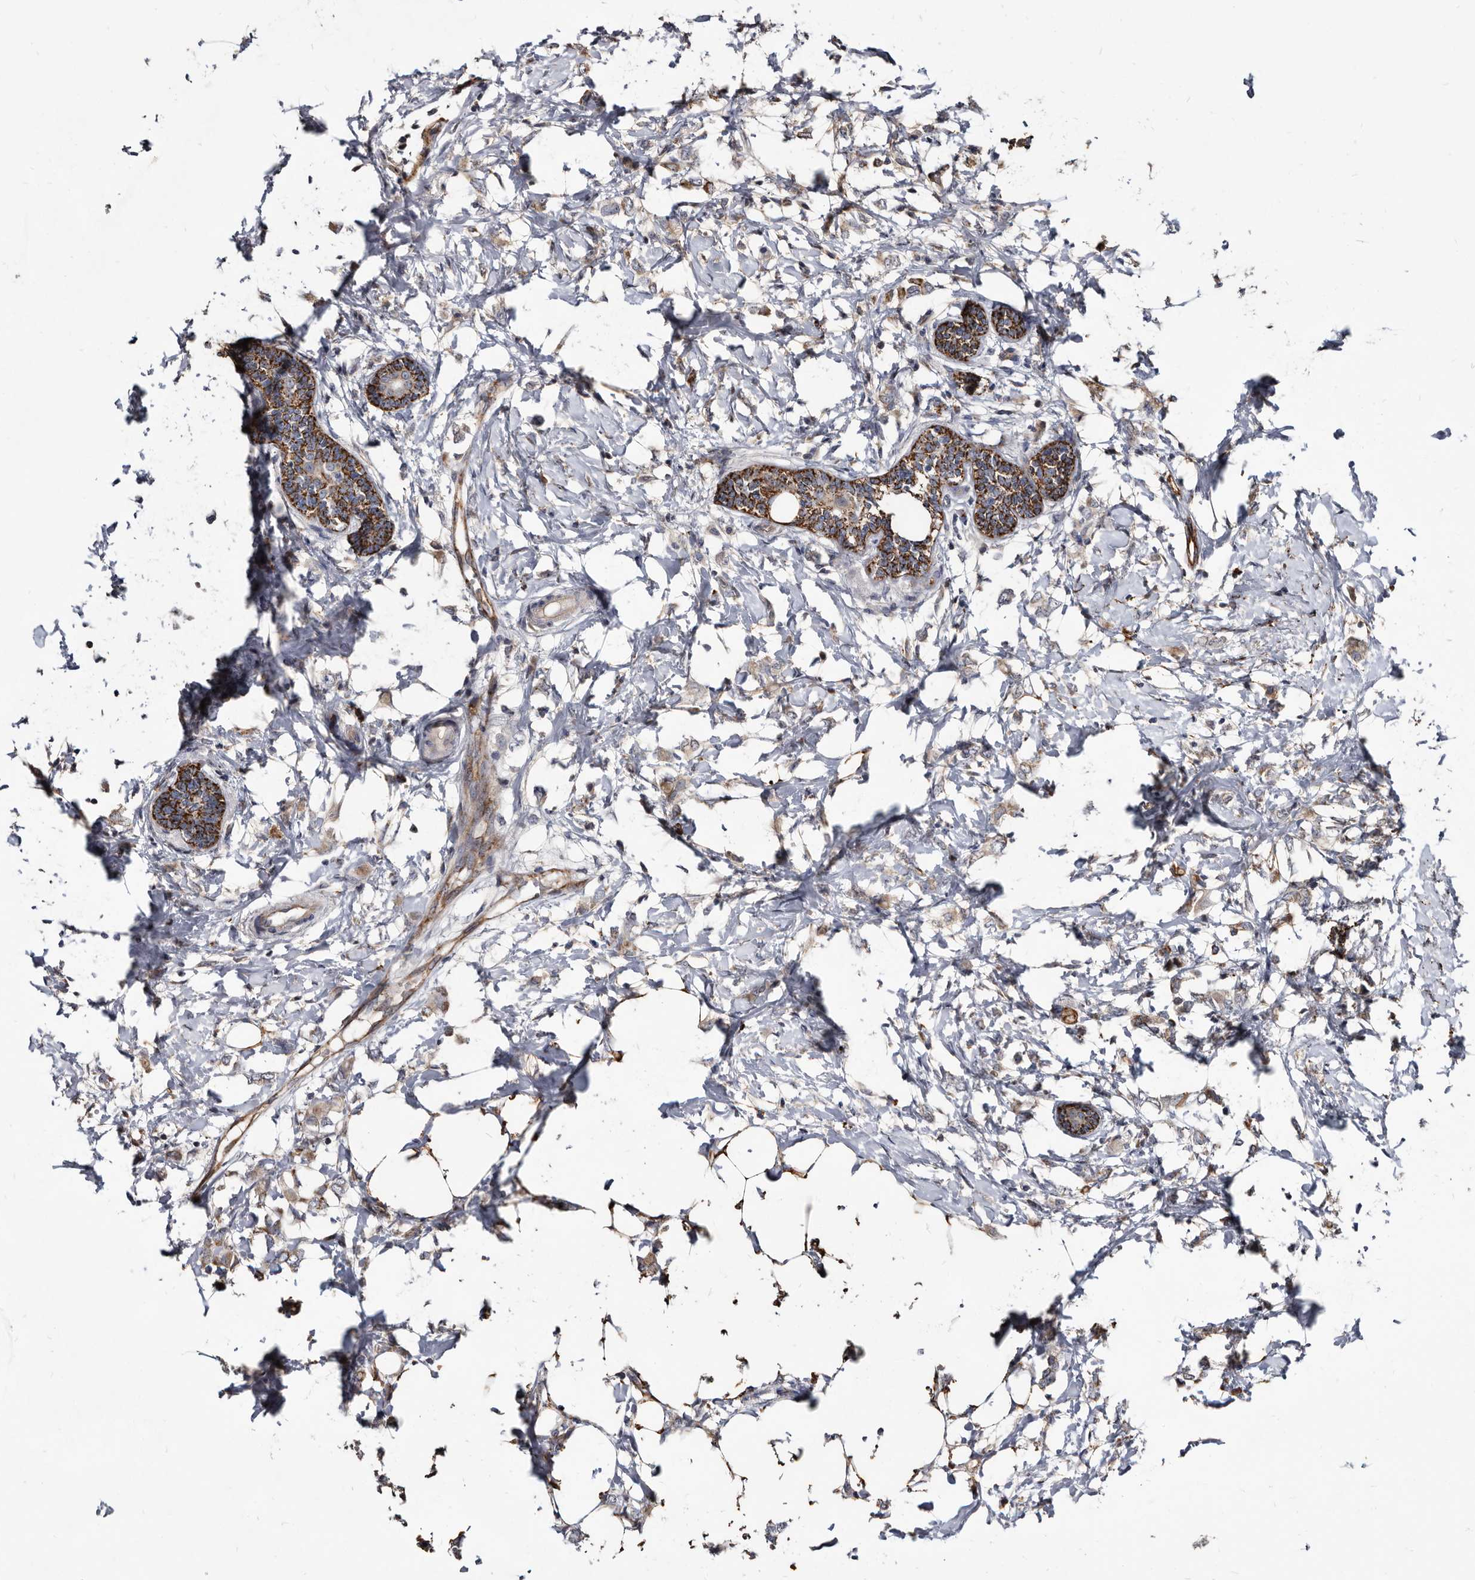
{"staining": {"intensity": "weak", "quantity": ">75%", "location": "cytoplasmic/membranous"}, "tissue": "breast cancer", "cell_type": "Tumor cells", "image_type": "cancer", "snomed": [{"axis": "morphology", "description": "Normal tissue, NOS"}, {"axis": "morphology", "description": "Lobular carcinoma"}, {"axis": "topography", "description": "Breast"}], "caption": "Immunohistochemical staining of human breast cancer displays low levels of weak cytoplasmic/membranous expression in approximately >75% of tumor cells.", "gene": "CTSA", "patient": {"sex": "female", "age": 47}}